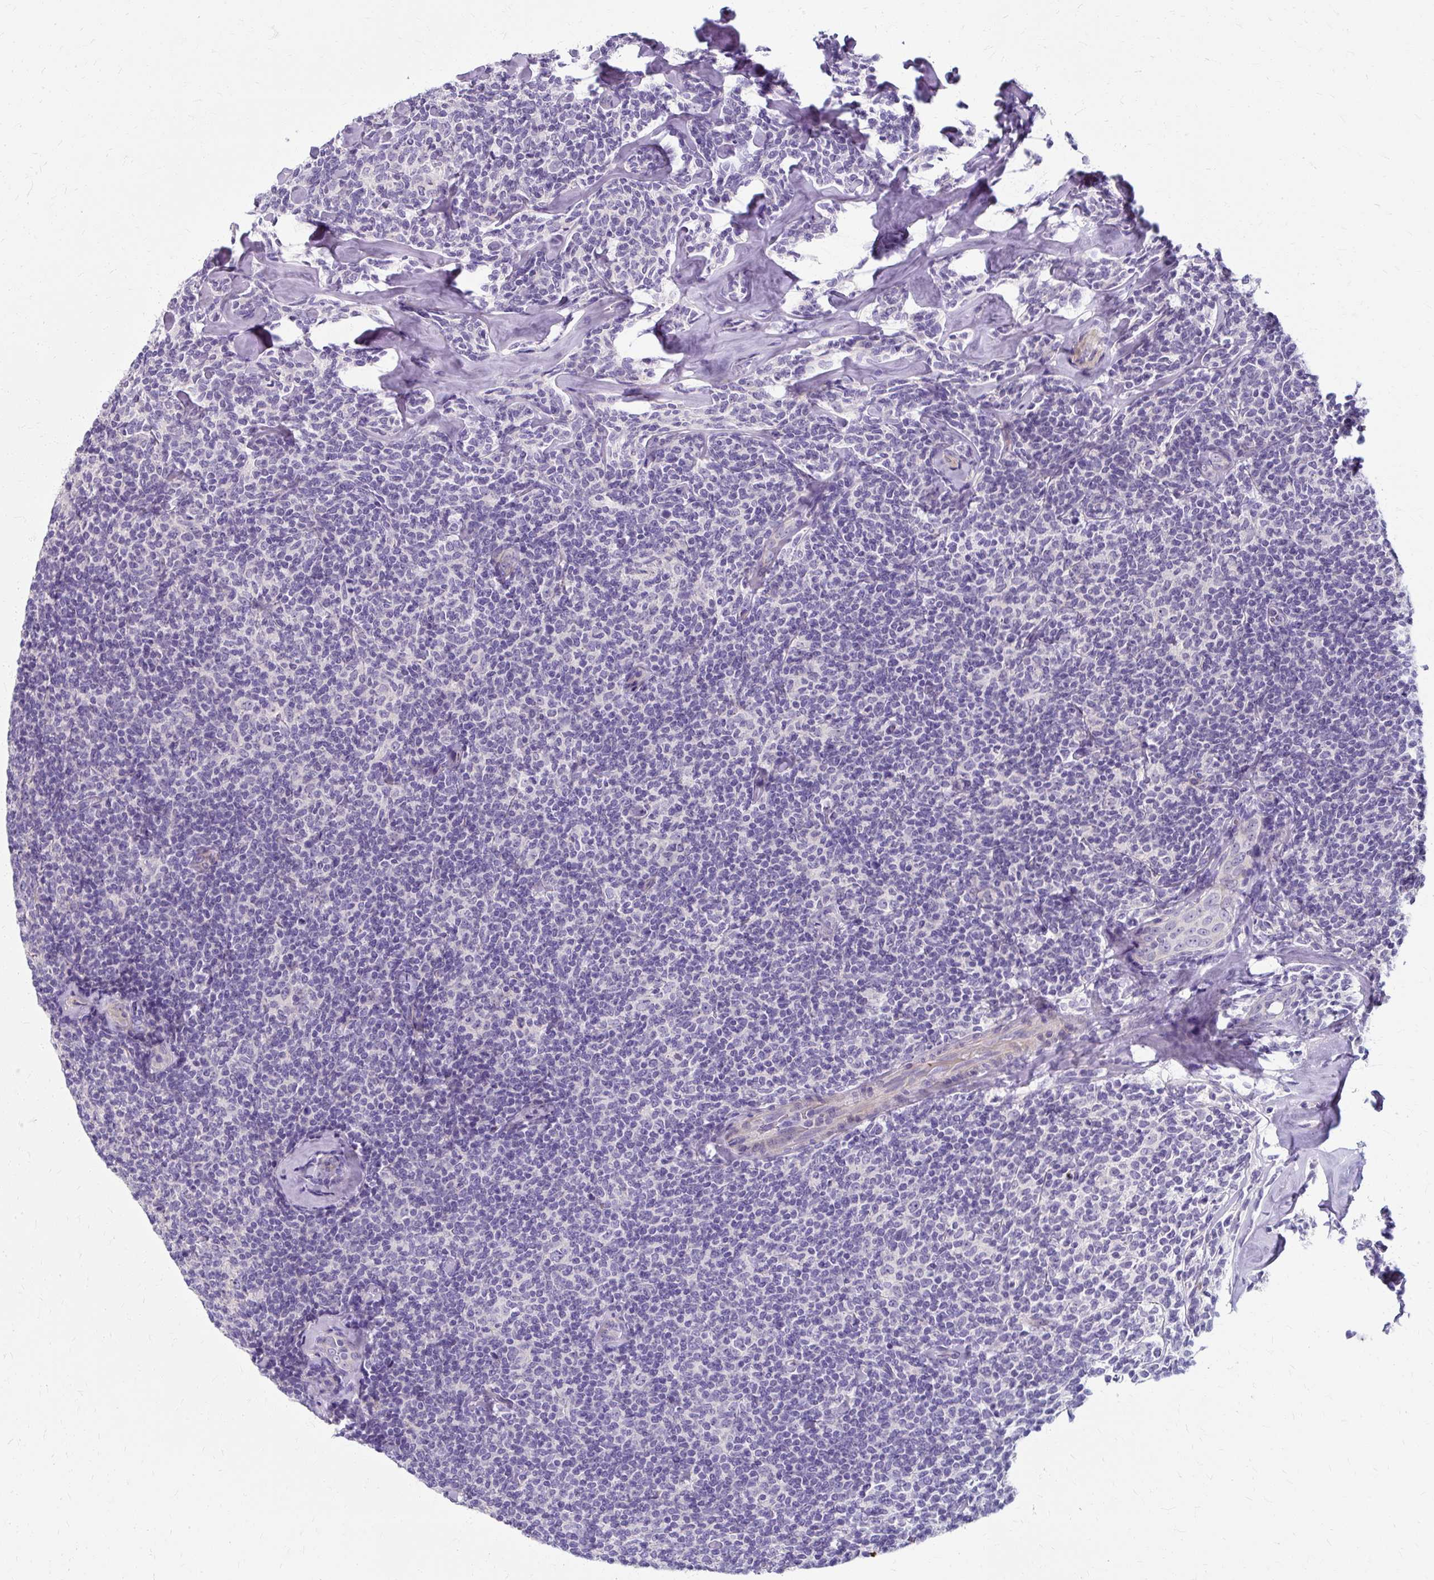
{"staining": {"intensity": "negative", "quantity": "none", "location": "none"}, "tissue": "lymphoma", "cell_type": "Tumor cells", "image_type": "cancer", "snomed": [{"axis": "morphology", "description": "Malignant lymphoma, non-Hodgkin's type, Low grade"}, {"axis": "topography", "description": "Lymph node"}], "caption": "Immunohistochemistry image of neoplastic tissue: low-grade malignant lymphoma, non-Hodgkin's type stained with DAB displays no significant protein staining in tumor cells.", "gene": "ZNF555", "patient": {"sex": "female", "age": 56}}